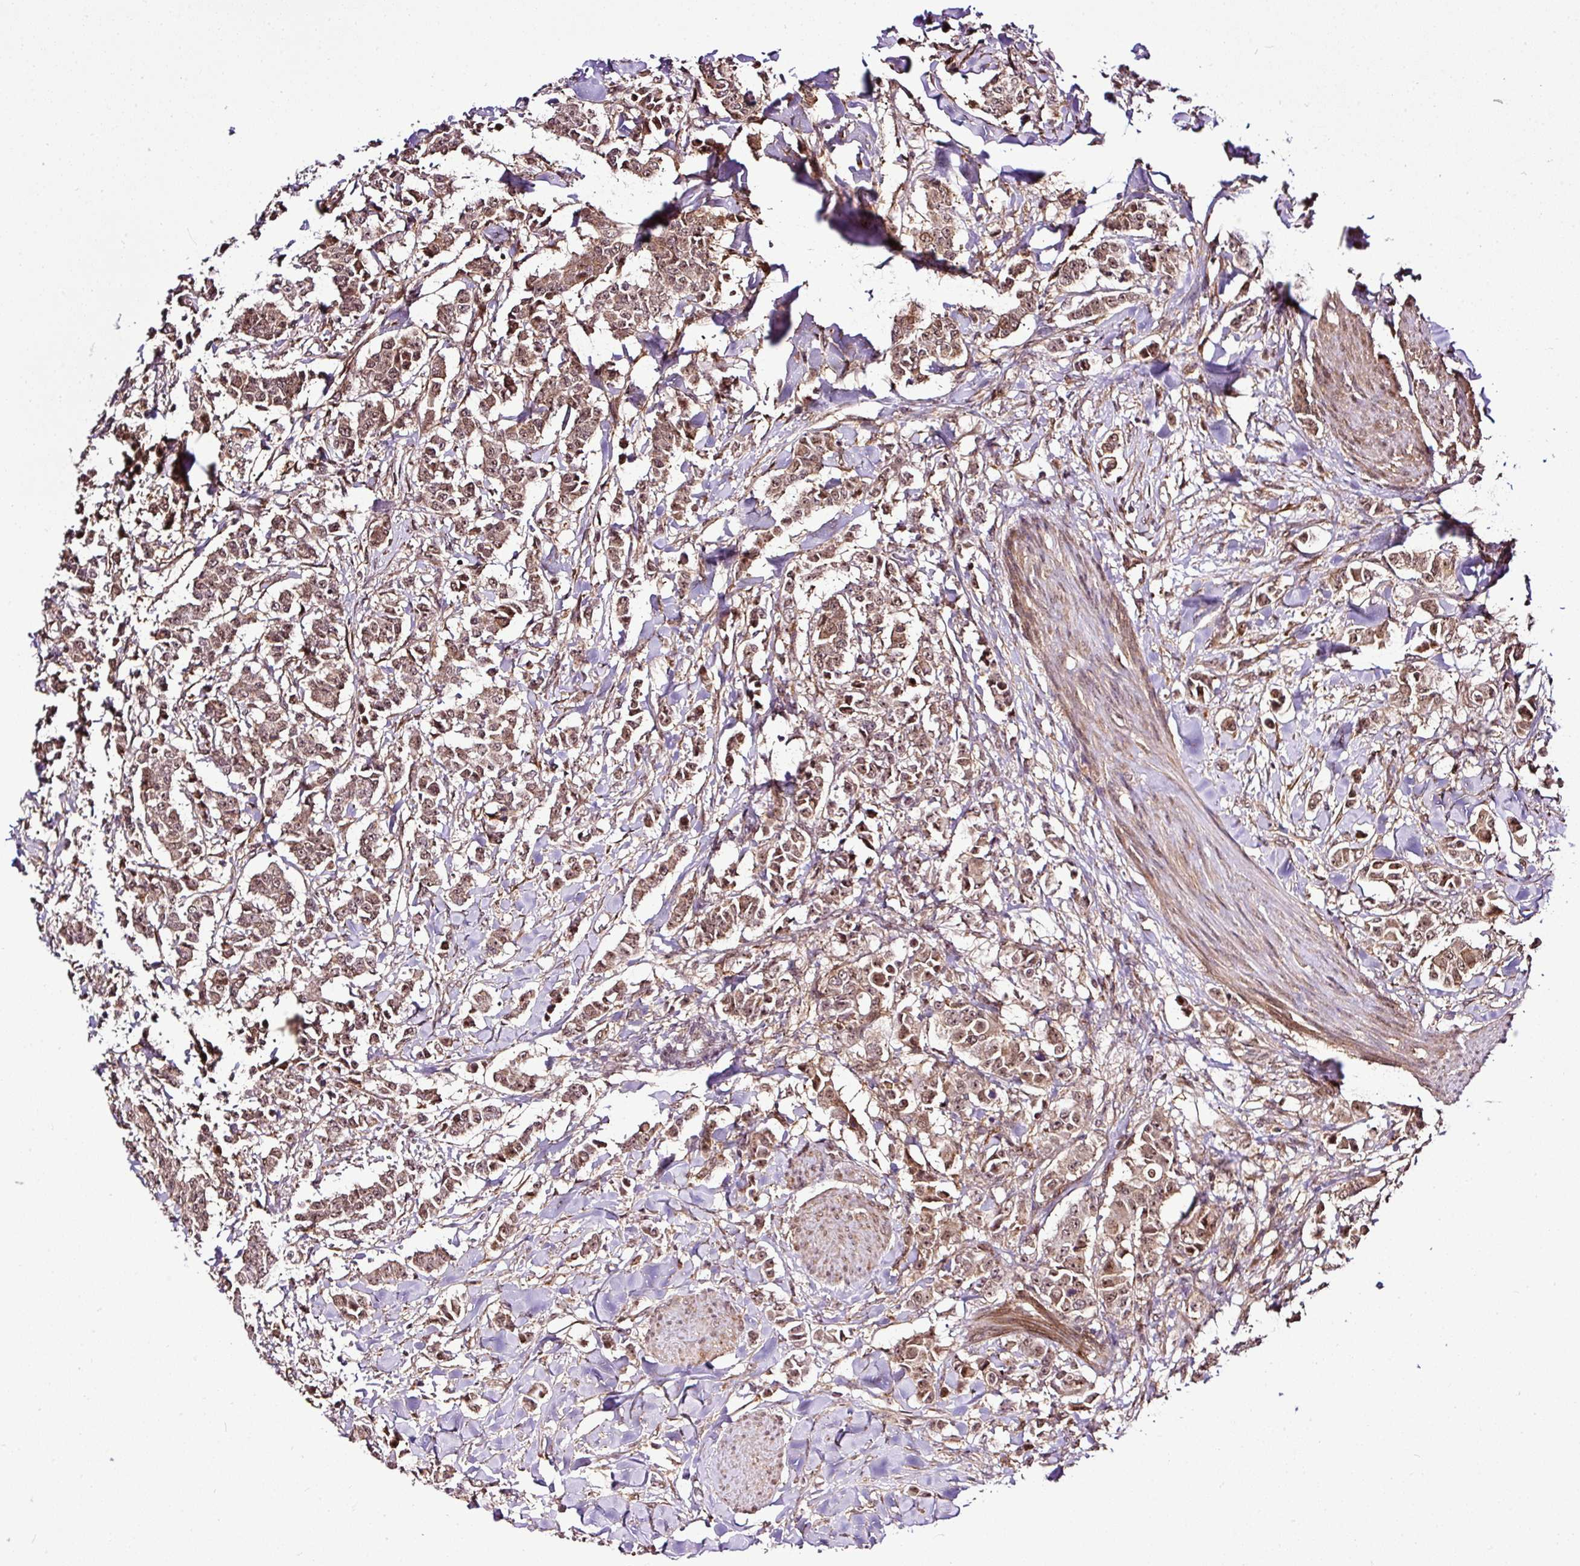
{"staining": {"intensity": "moderate", "quantity": ">75%", "location": "cytoplasmic/membranous,nuclear"}, "tissue": "breast cancer", "cell_type": "Tumor cells", "image_type": "cancer", "snomed": [{"axis": "morphology", "description": "Duct carcinoma"}, {"axis": "topography", "description": "Breast"}], "caption": "Immunohistochemistry staining of breast cancer, which demonstrates medium levels of moderate cytoplasmic/membranous and nuclear expression in about >75% of tumor cells indicating moderate cytoplasmic/membranous and nuclear protein expression. The staining was performed using DAB (3,3'-diaminobenzidine) (brown) for protein detection and nuclei were counterstained in hematoxylin (blue).", "gene": "FAM153A", "patient": {"sex": "female", "age": 40}}